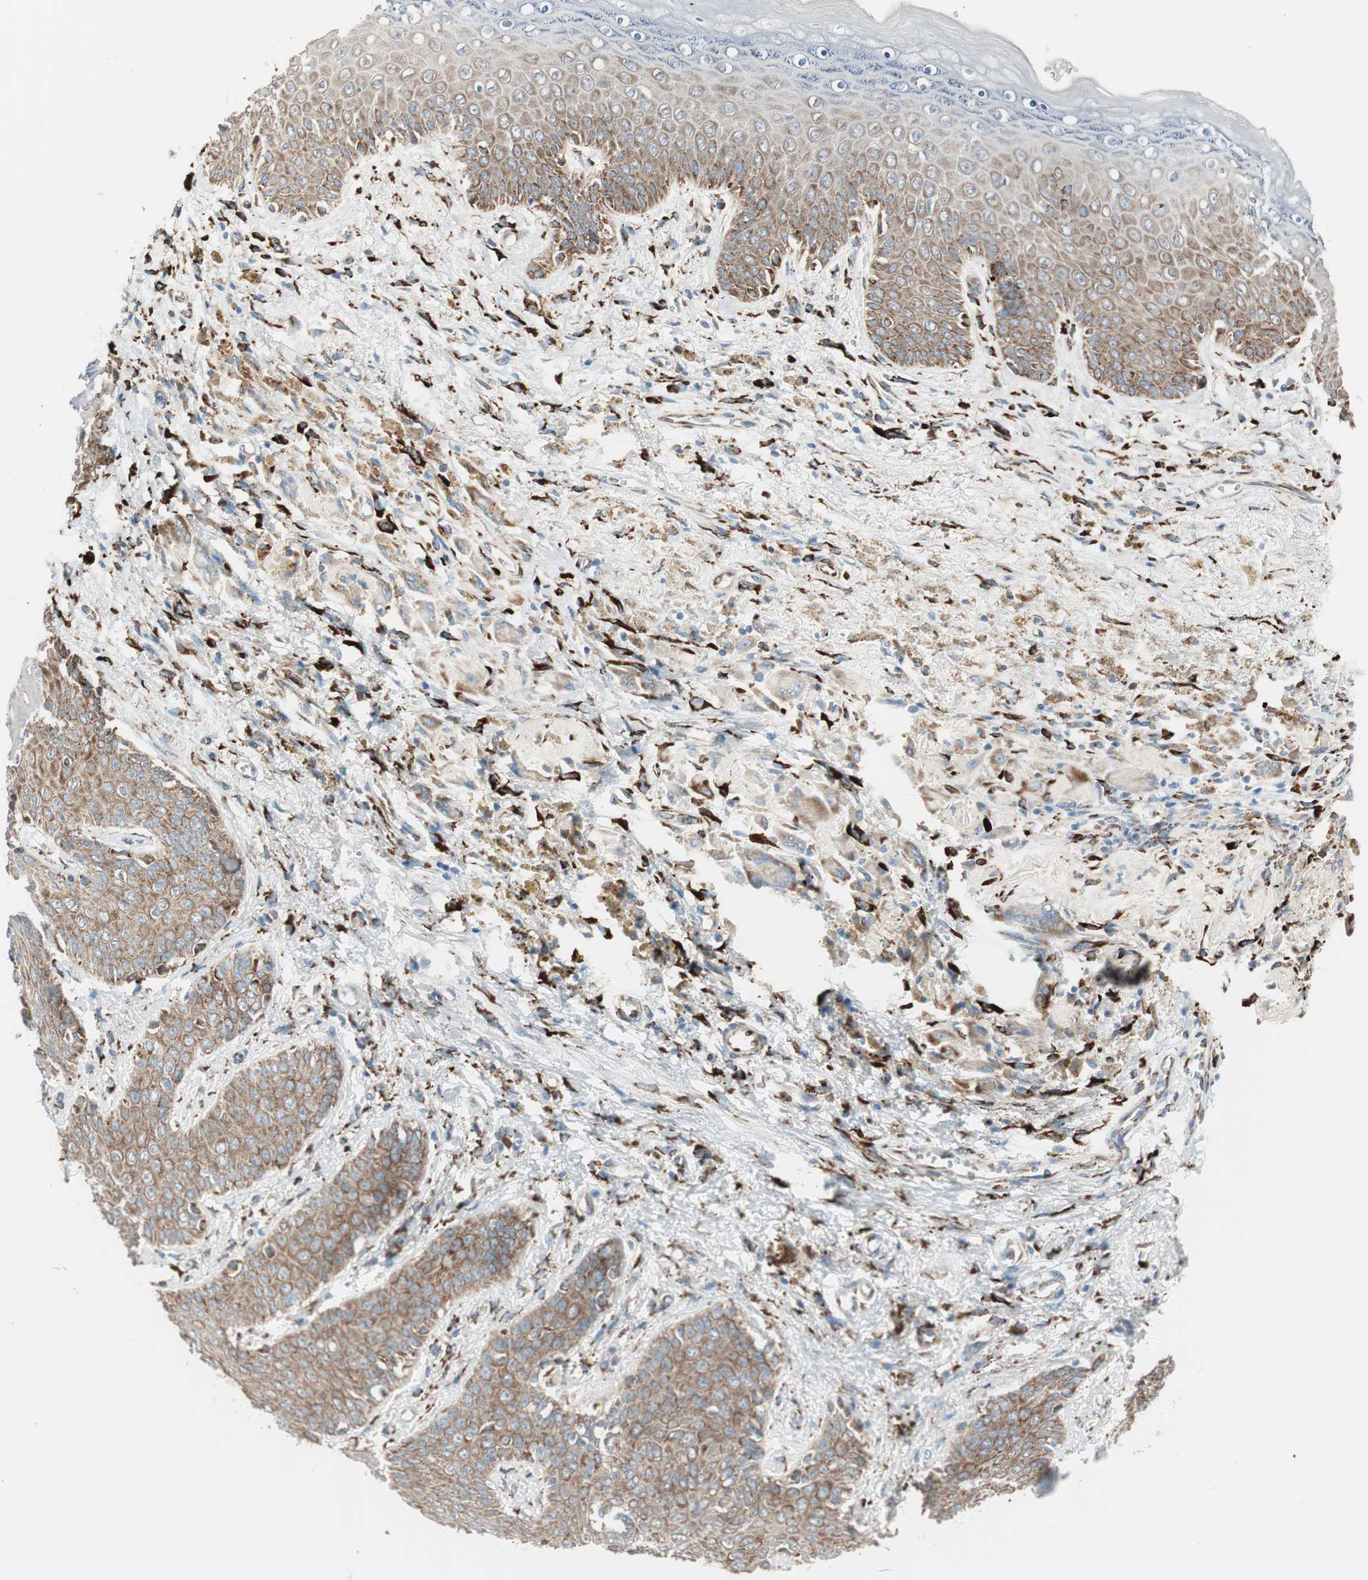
{"staining": {"intensity": "moderate", "quantity": ">75%", "location": "cytoplasmic/membranous"}, "tissue": "skin", "cell_type": "Epidermal cells", "image_type": "normal", "snomed": [{"axis": "morphology", "description": "Normal tissue, NOS"}, {"axis": "topography", "description": "Anal"}], "caption": "Epidermal cells exhibit moderate cytoplasmic/membranous positivity in about >75% of cells in unremarkable skin.", "gene": "P4HTM", "patient": {"sex": "female", "age": 46}}